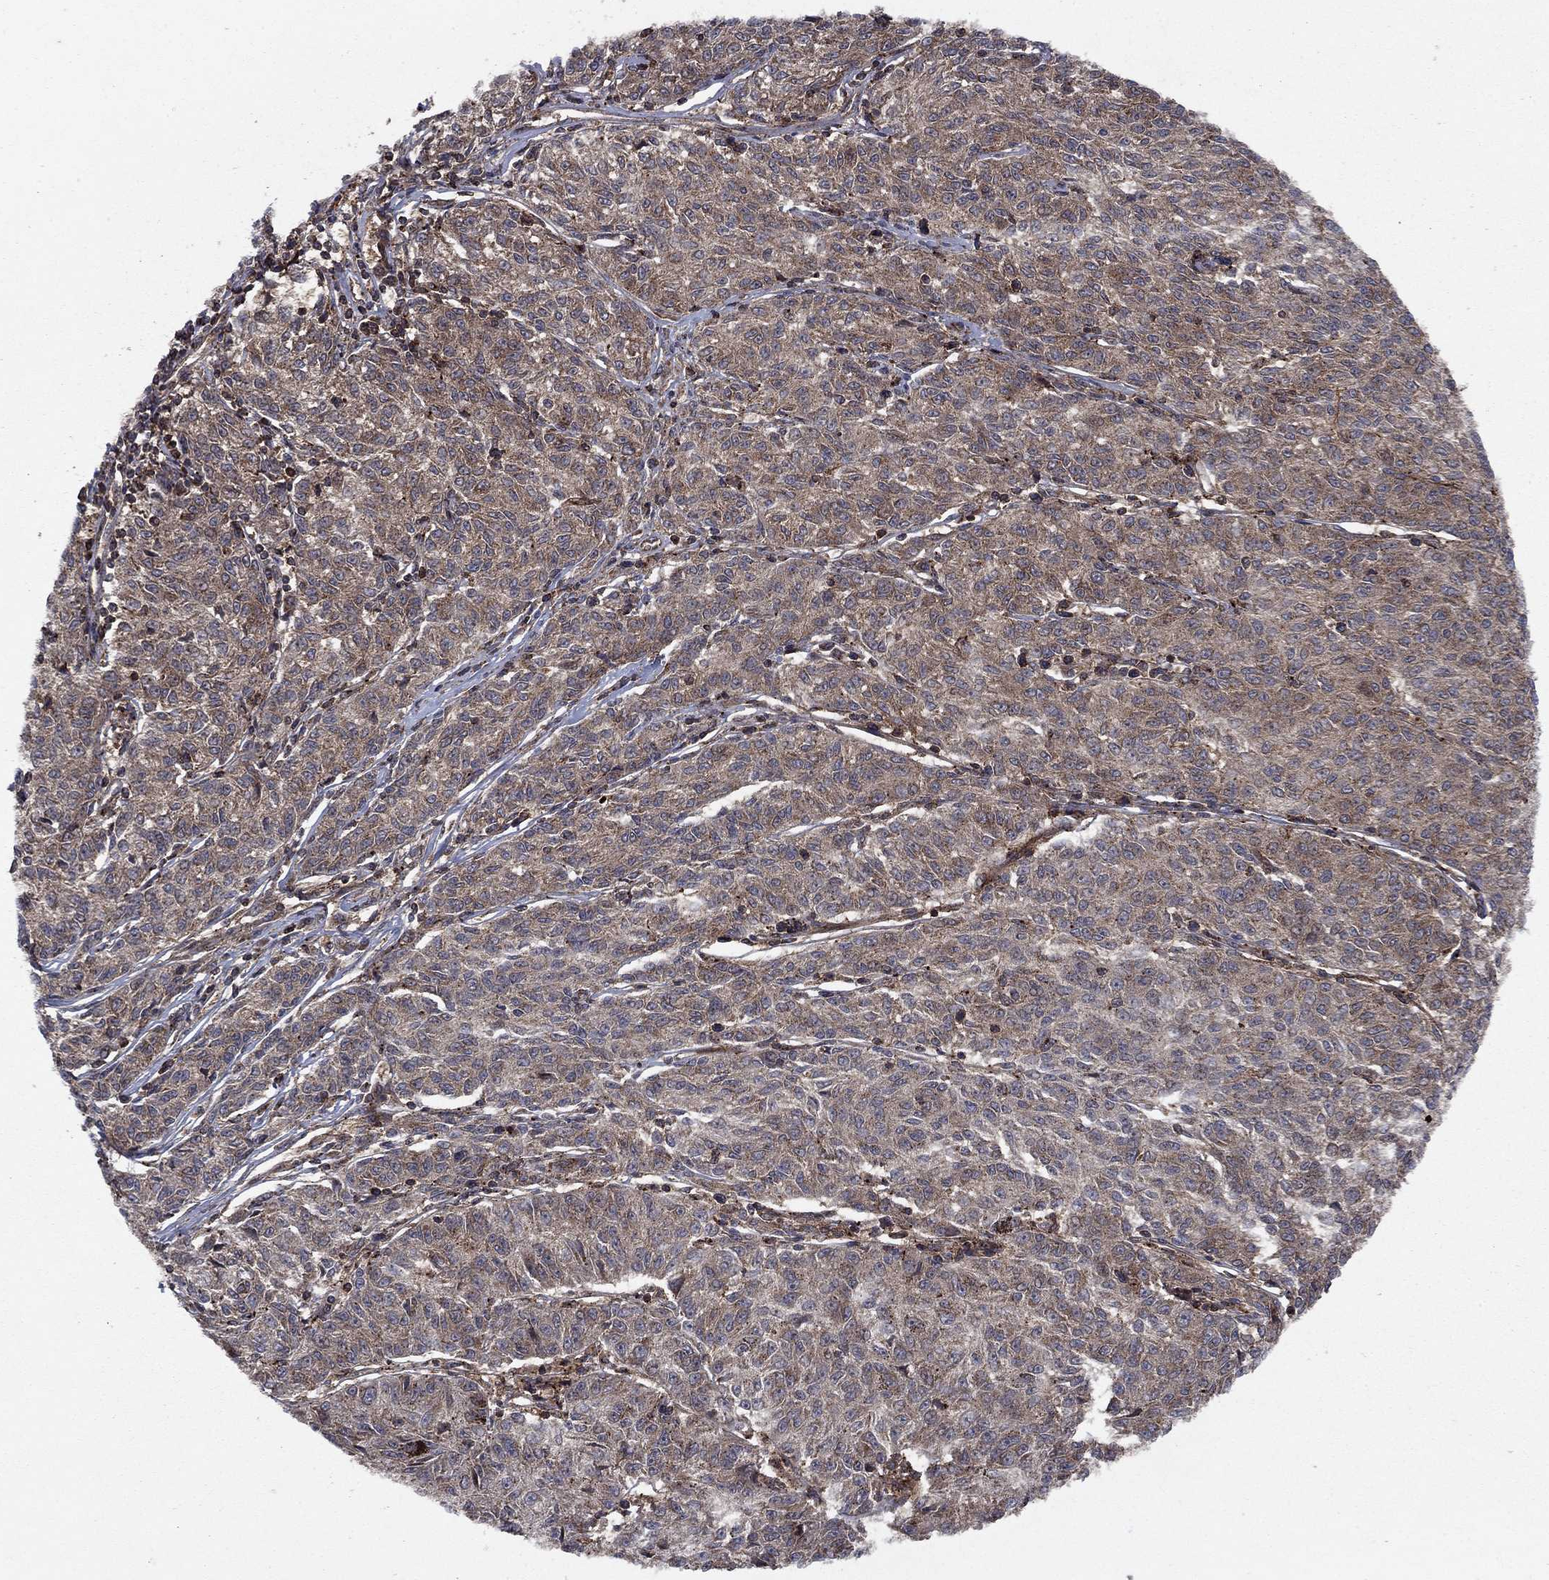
{"staining": {"intensity": "moderate", "quantity": "25%-75%", "location": "cytoplasmic/membranous"}, "tissue": "melanoma", "cell_type": "Tumor cells", "image_type": "cancer", "snomed": [{"axis": "morphology", "description": "Malignant melanoma, NOS"}, {"axis": "topography", "description": "Skin"}], "caption": "Brown immunohistochemical staining in human melanoma demonstrates moderate cytoplasmic/membranous expression in approximately 25%-75% of tumor cells.", "gene": "IFI35", "patient": {"sex": "female", "age": 72}}